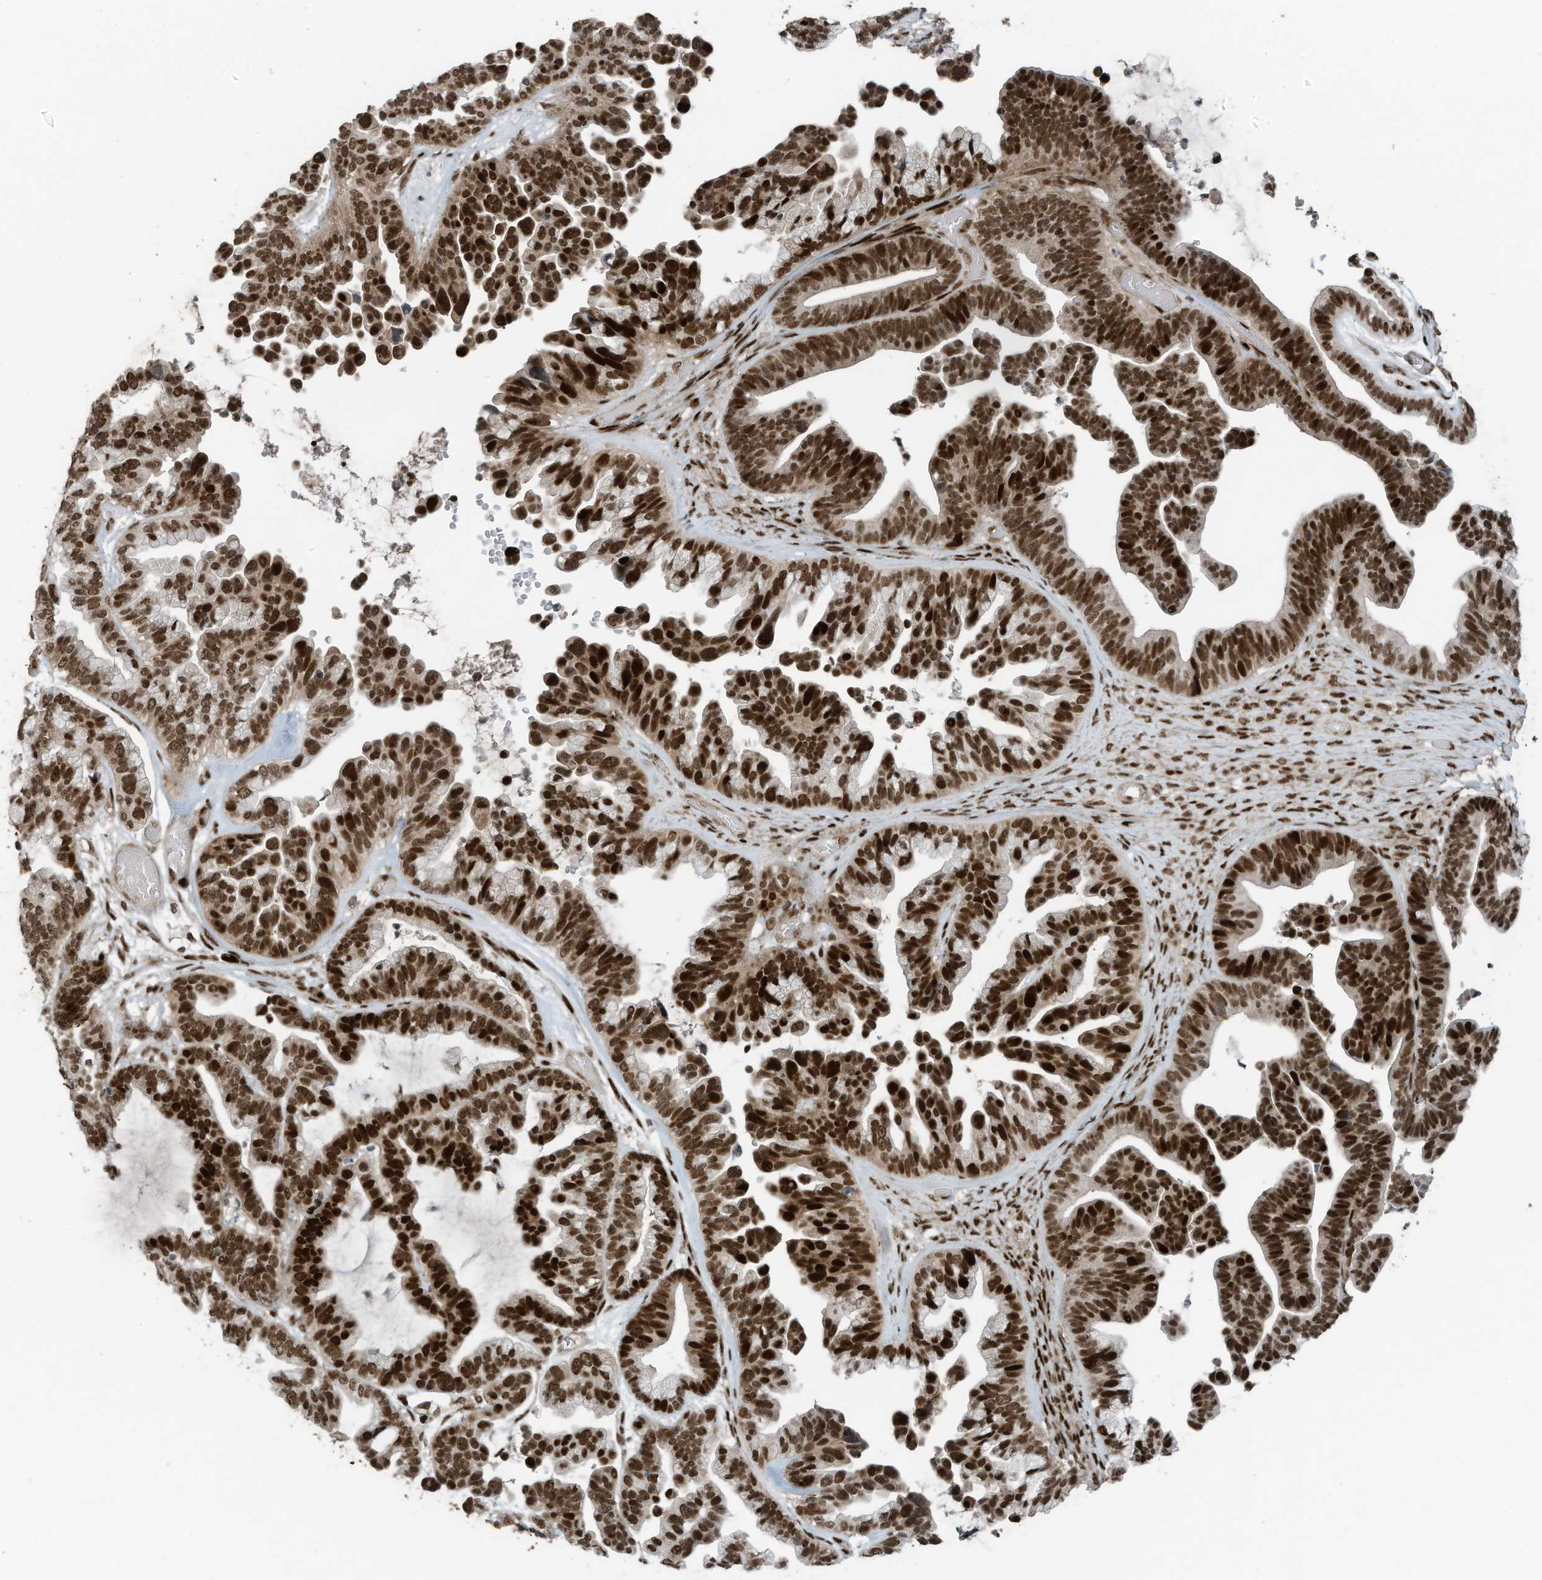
{"staining": {"intensity": "strong", "quantity": ">75%", "location": "nuclear"}, "tissue": "ovarian cancer", "cell_type": "Tumor cells", "image_type": "cancer", "snomed": [{"axis": "morphology", "description": "Cystadenocarcinoma, serous, NOS"}, {"axis": "topography", "description": "Ovary"}], "caption": "The histopathology image displays staining of serous cystadenocarcinoma (ovarian), revealing strong nuclear protein positivity (brown color) within tumor cells.", "gene": "PCNP", "patient": {"sex": "female", "age": 56}}